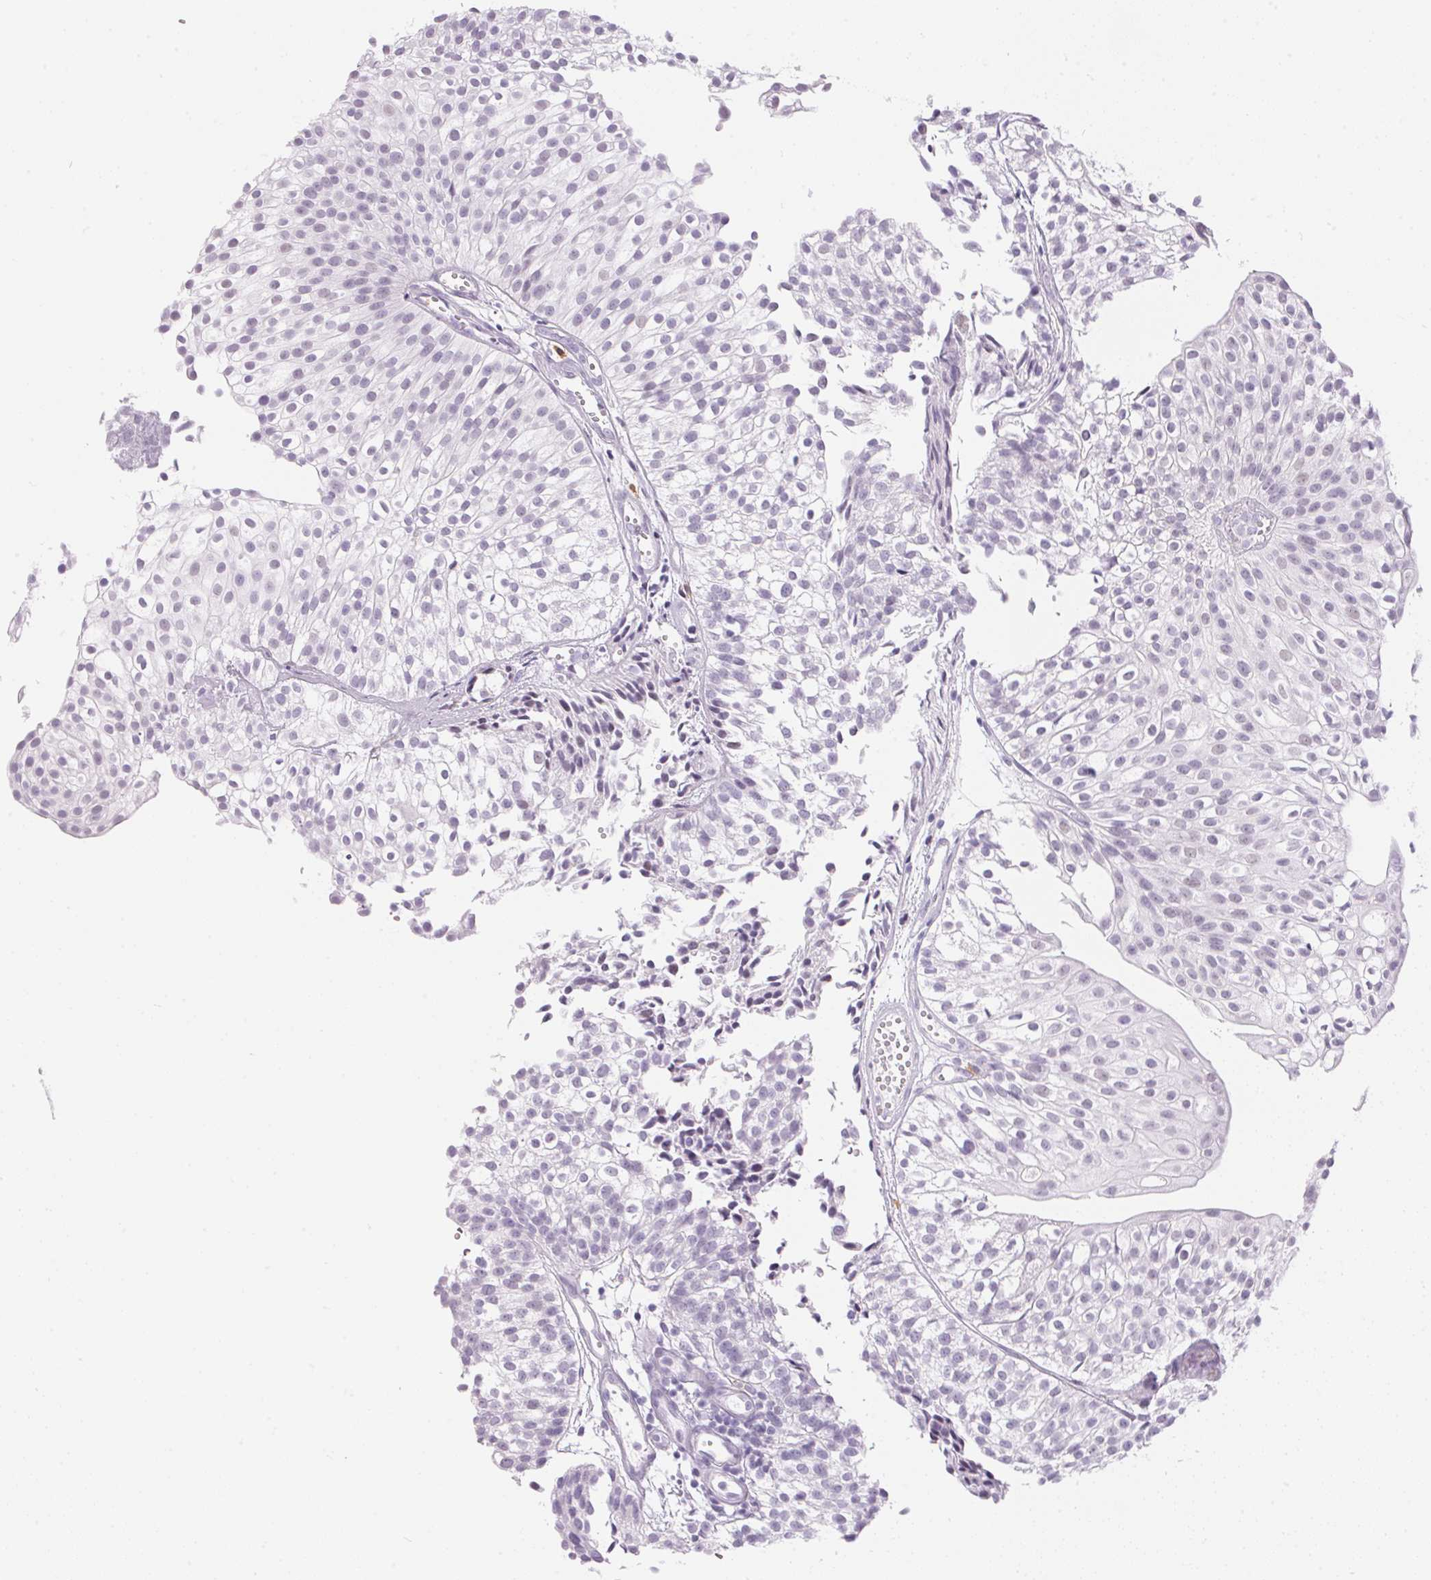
{"staining": {"intensity": "negative", "quantity": "none", "location": "none"}, "tissue": "urothelial cancer", "cell_type": "Tumor cells", "image_type": "cancer", "snomed": [{"axis": "morphology", "description": "Urothelial carcinoma, Low grade"}, {"axis": "topography", "description": "Urinary bladder"}], "caption": "High magnification brightfield microscopy of urothelial carcinoma (low-grade) stained with DAB (3,3'-diaminobenzidine) (brown) and counterstained with hematoxylin (blue): tumor cells show no significant positivity.", "gene": "CADPS", "patient": {"sex": "male", "age": 70}}